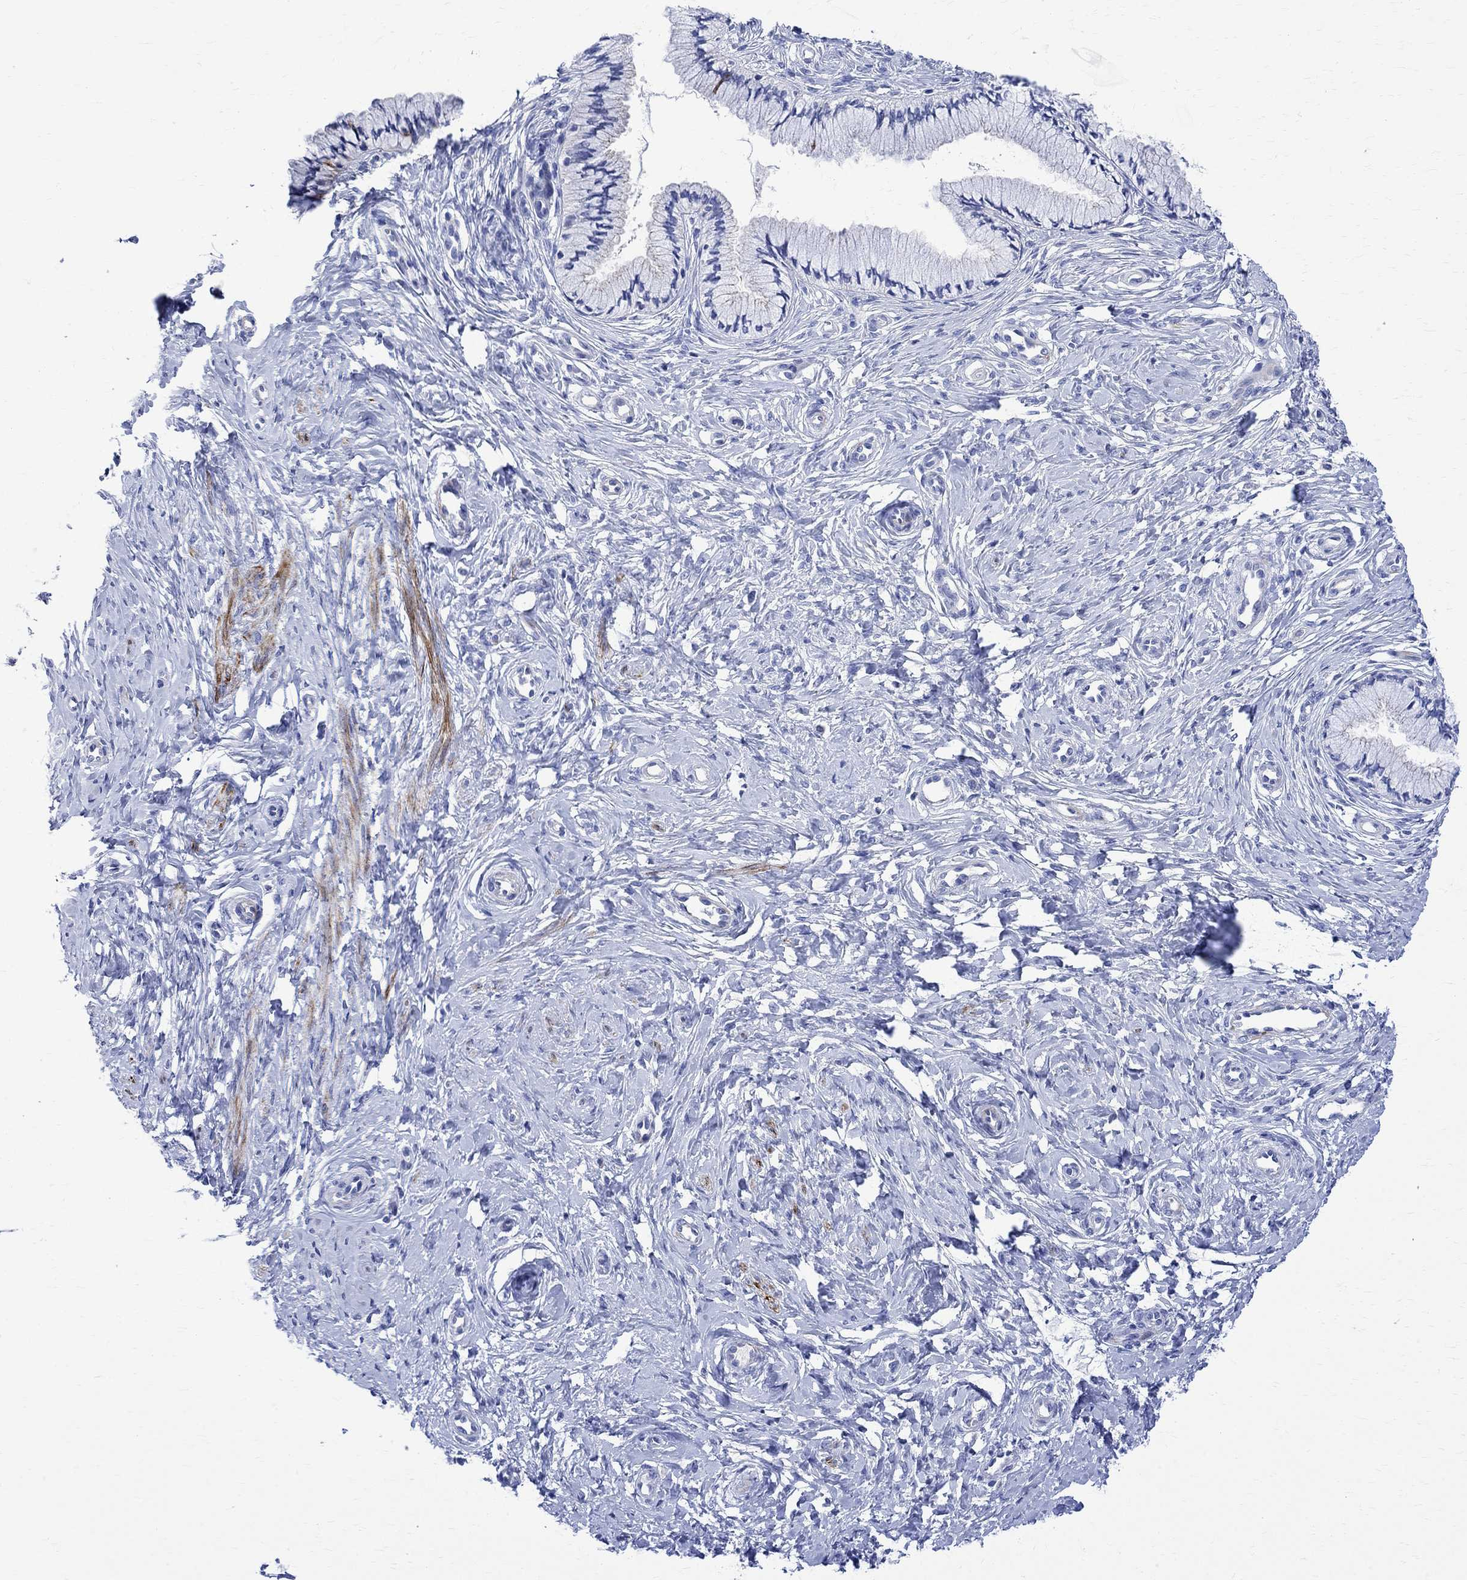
{"staining": {"intensity": "negative", "quantity": "none", "location": "none"}, "tissue": "cervix", "cell_type": "Glandular cells", "image_type": "normal", "snomed": [{"axis": "morphology", "description": "Normal tissue, NOS"}, {"axis": "topography", "description": "Cervix"}], "caption": "An IHC micrograph of benign cervix is shown. There is no staining in glandular cells of cervix.", "gene": "PARVB", "patient": {"sex": "female", "age": 37}}